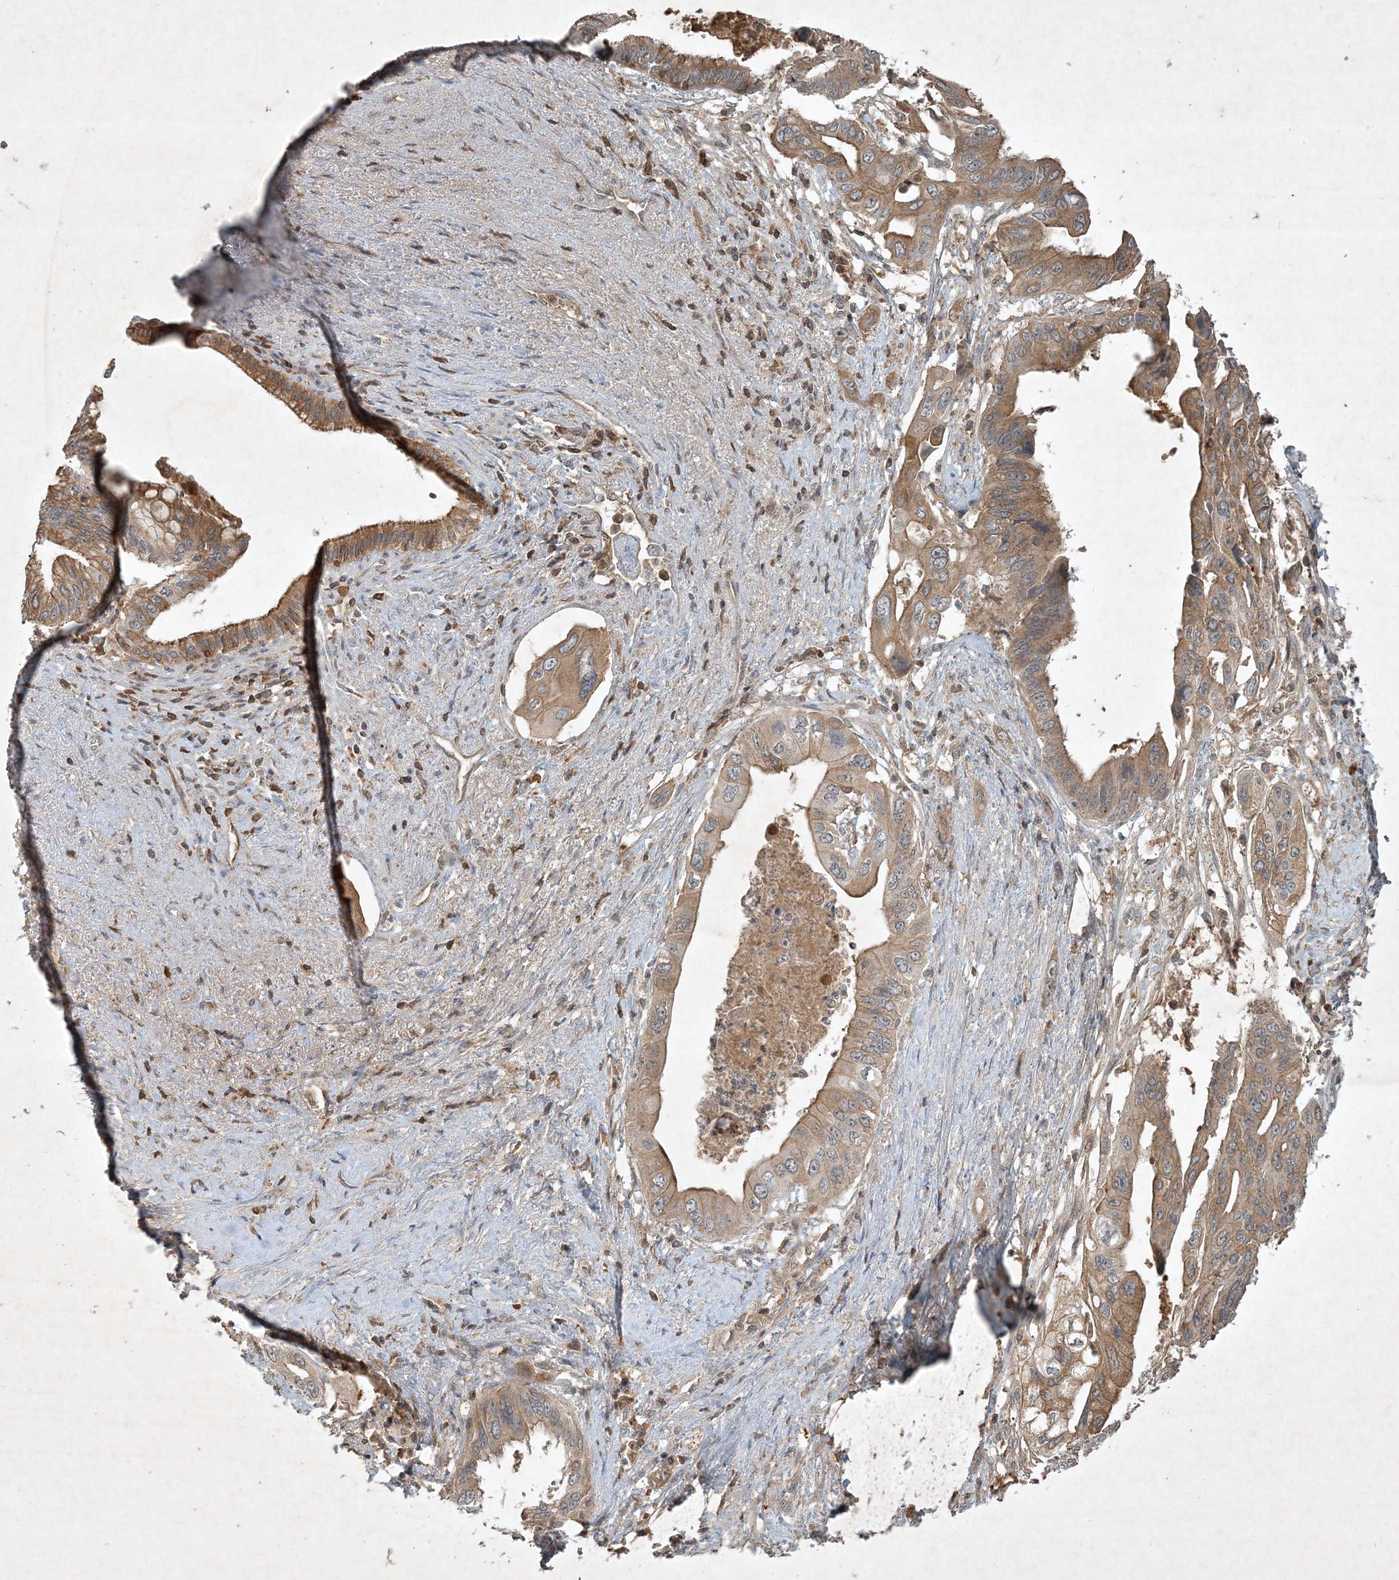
{"staining": {"intensity": "moderate", "quantity": ">75%", "location": "cytoplasmic/membranous"}, "tissue": "pancreatic cancer", "cell_type": "Tumor cells", "image_type": "cancer", "snomed": [{"axis": "morphology", "description": "Adenocarcinoma, NOS"}, {"axis": "topography", "description": "Pancreas"}], "caption": "Immunohistochemistry photomicrograph of neoplastic tissue: human pancreatic adenocarcinoma stained using IHC exhibits medium levels of moderate protein expression localized specifically in the cytoplasmic/membranous of tumor cells, appearing as a cytoplasmic/membranous brown color.", "gene": "TNFAIP6", "patient": {"sex": "male", "age": 66}}